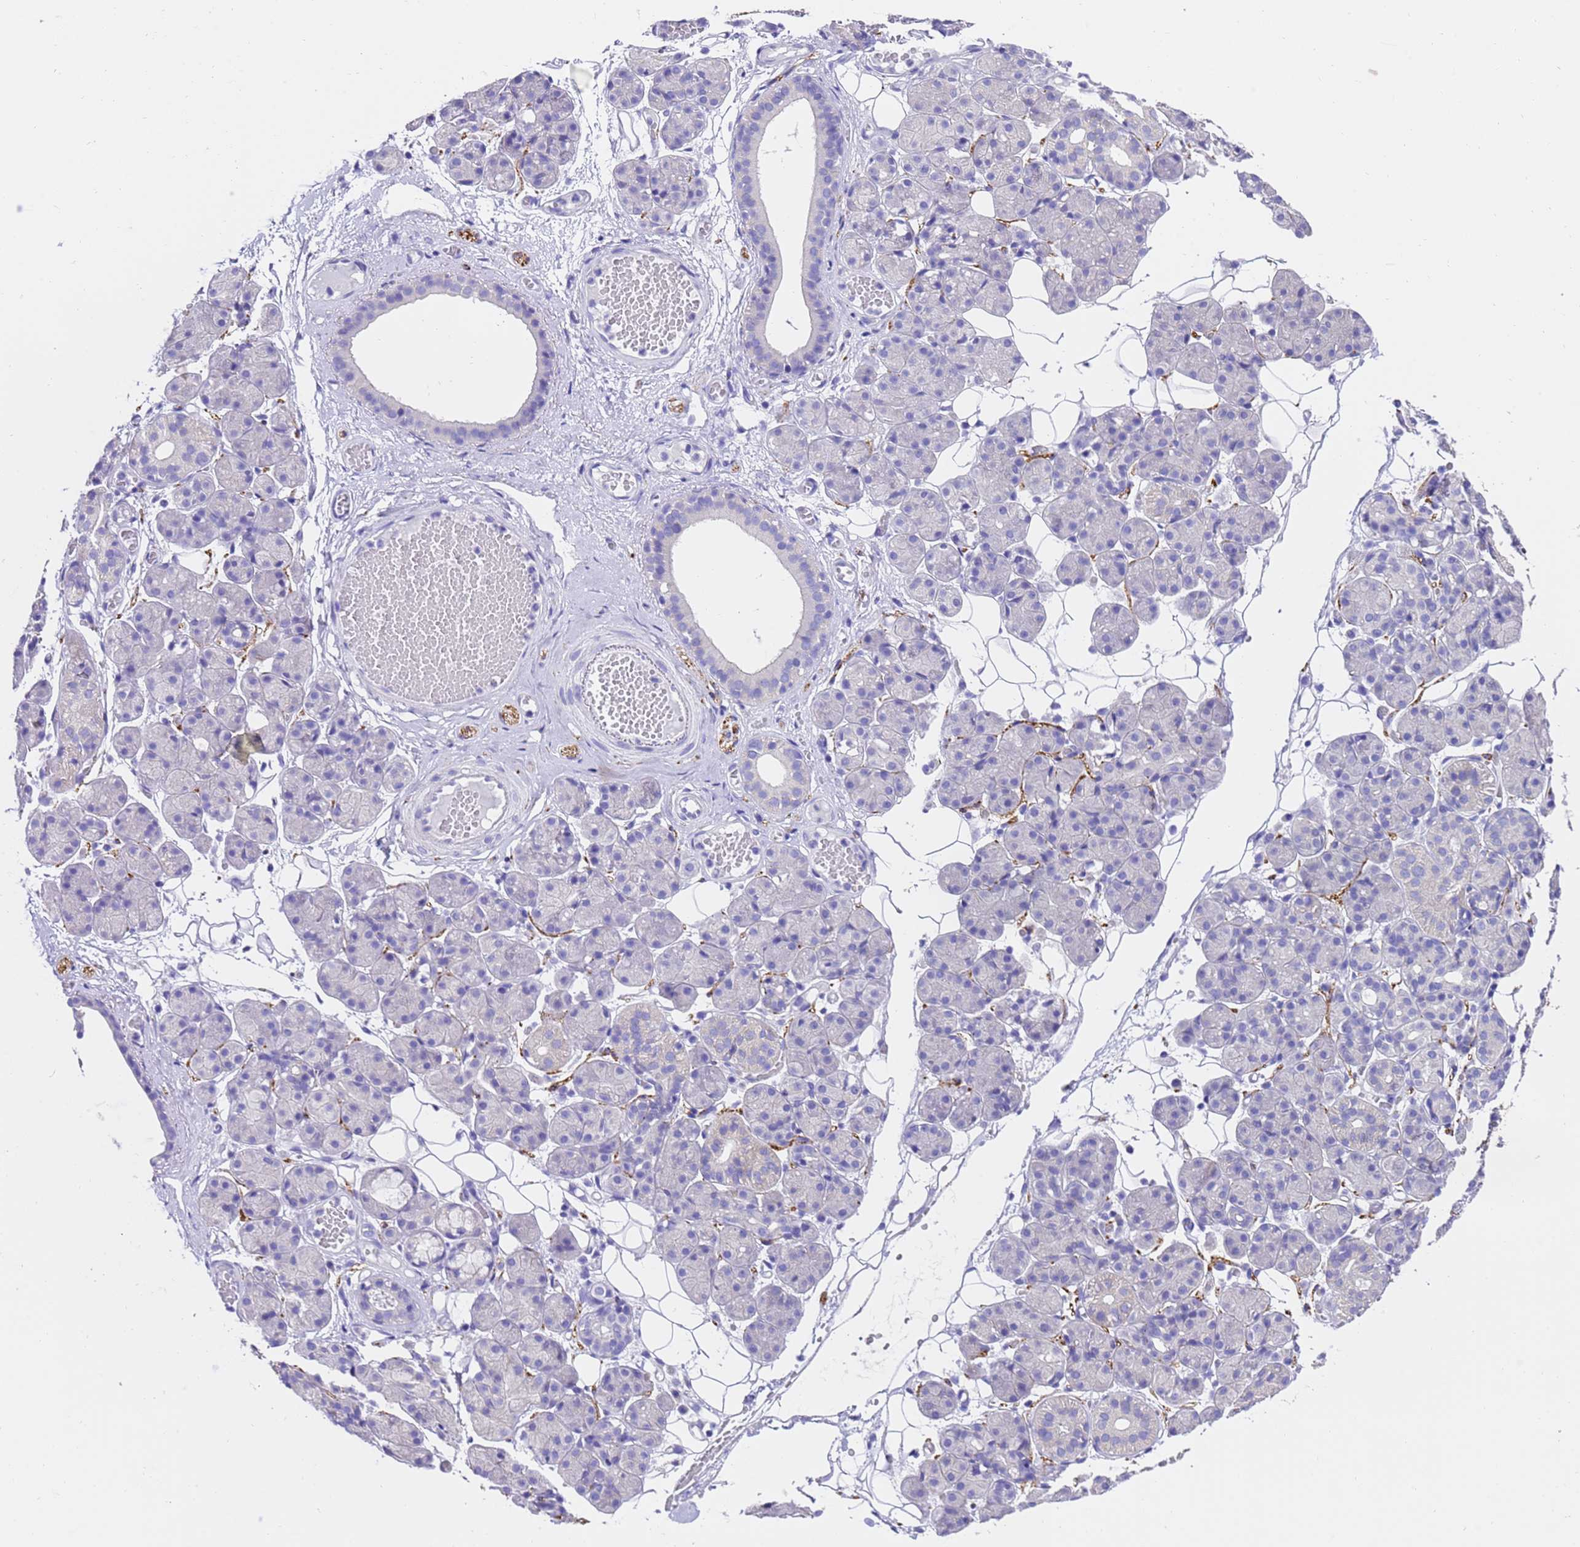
{"staining": {"intensity": "negative", "quantity": "none", "location": "none"}, "tissue": "salivary gland", "cell_type": "Glandular cells", "image_type": "normal", "snomed": [{"axis": "morphology", "description": "Normal tissue, NOS"}, {"axis": "topography", "description": "Salivary gland"}], "caption": "The image reveals no significant positivity in glandular cells of salivary gland.", "gene": "FAM72A", "patient": {"sex": "male", "age": 63}}